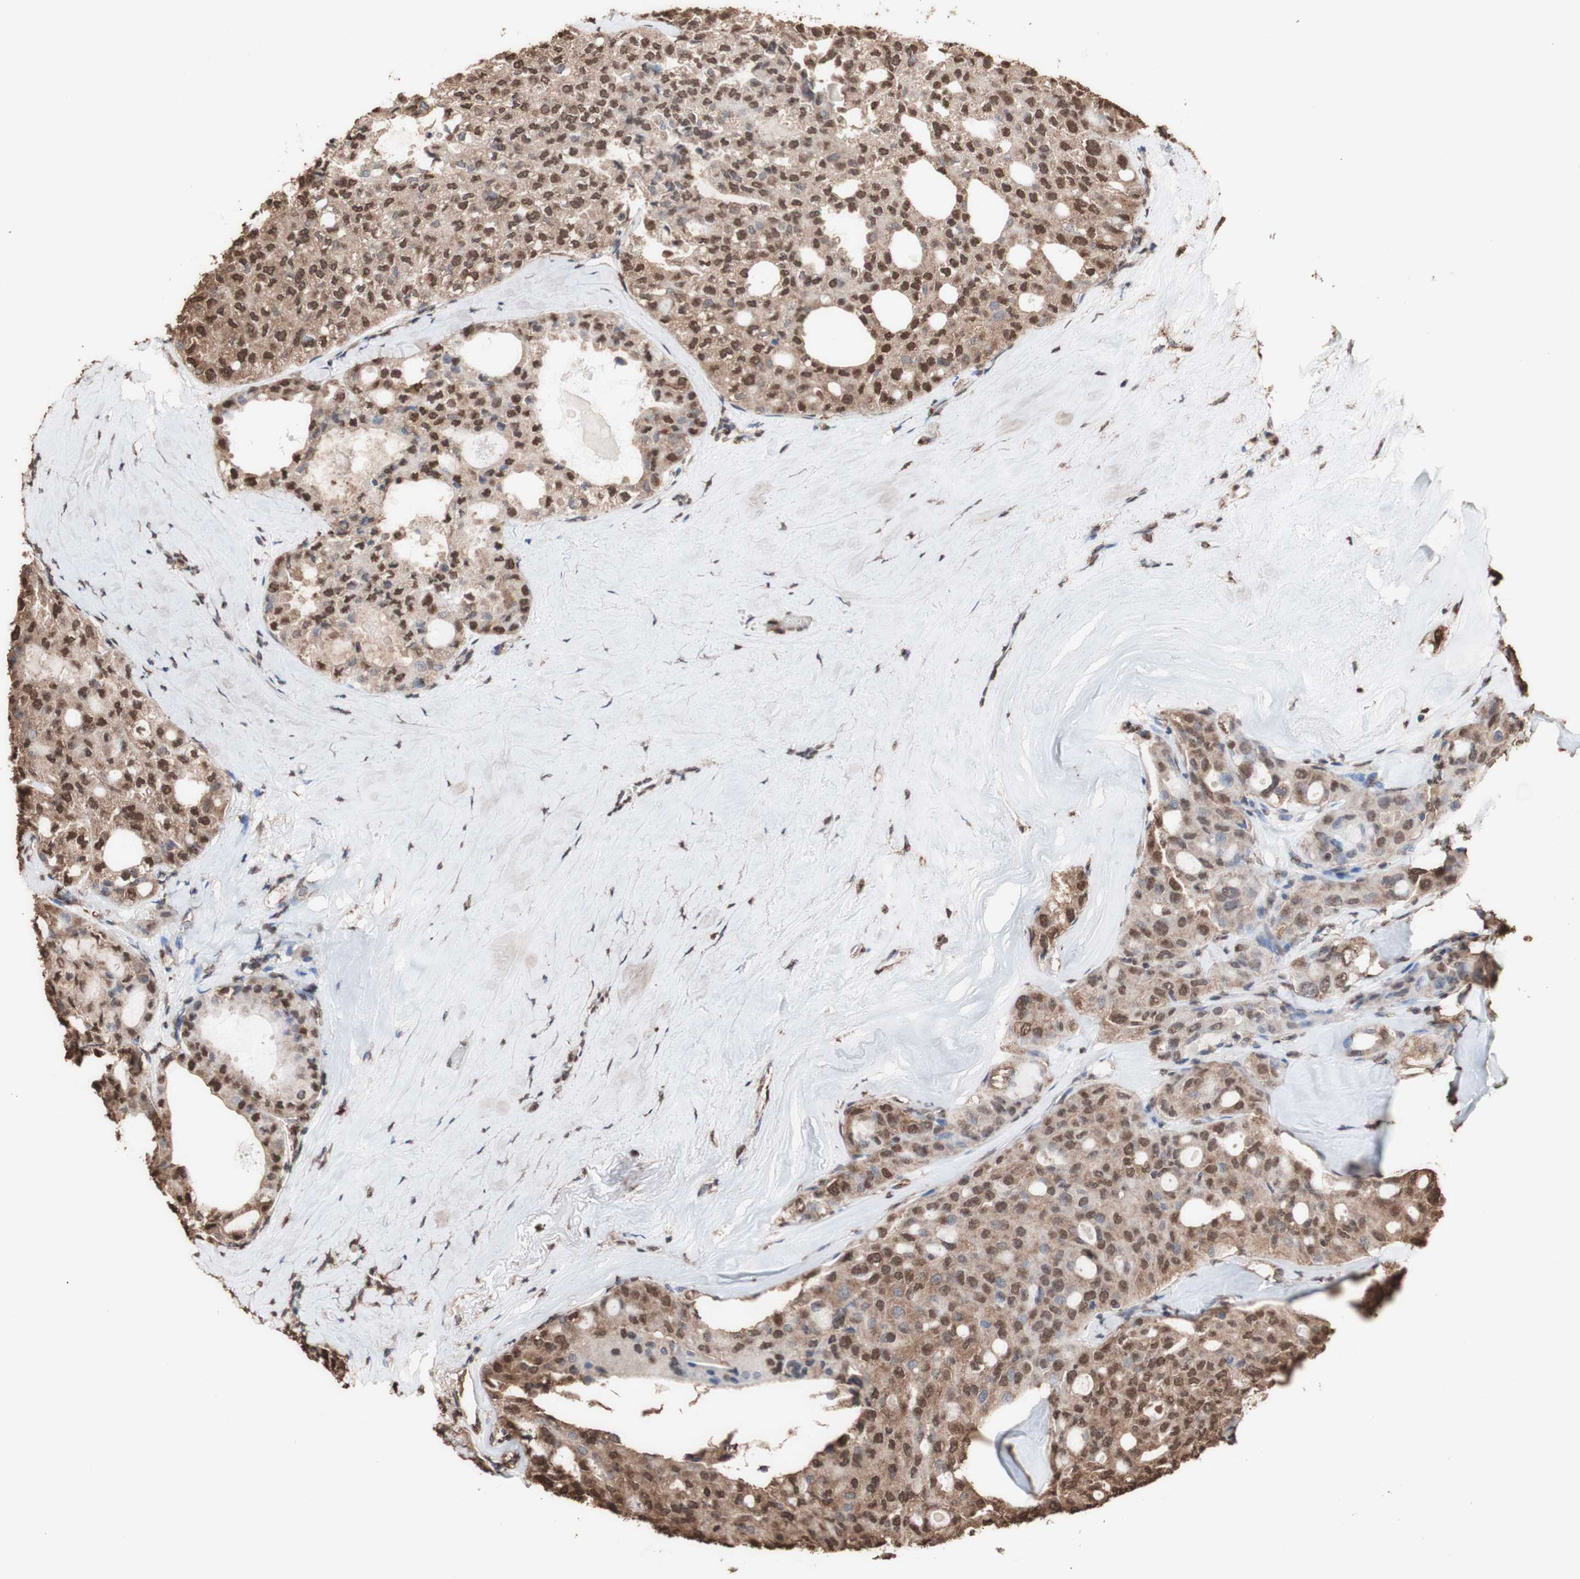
{"staining": {"intensity": "strong", "quantity": ">75%", "location": "cytoplasmic/membranous,nuclear"}, "tissue": "thyroid cancer", "cell_type": "Tumor cells", "image_type": "cancer", "snomed": [{"axis": "morphology", "description": "Follicular adenoma carcinoma, NOS"}, {"axis": "topography", "description": "Thyroid gland"}], "caption": "Thyroid follicular adenoma carcinoma stained for a protein (brown) reveals strong cytoplasmic/membranous and nuclear positive positivity in about >75% of tumor cells.", "gene": "PIDD1", "patient": {"sex": "male", "age": 75}}